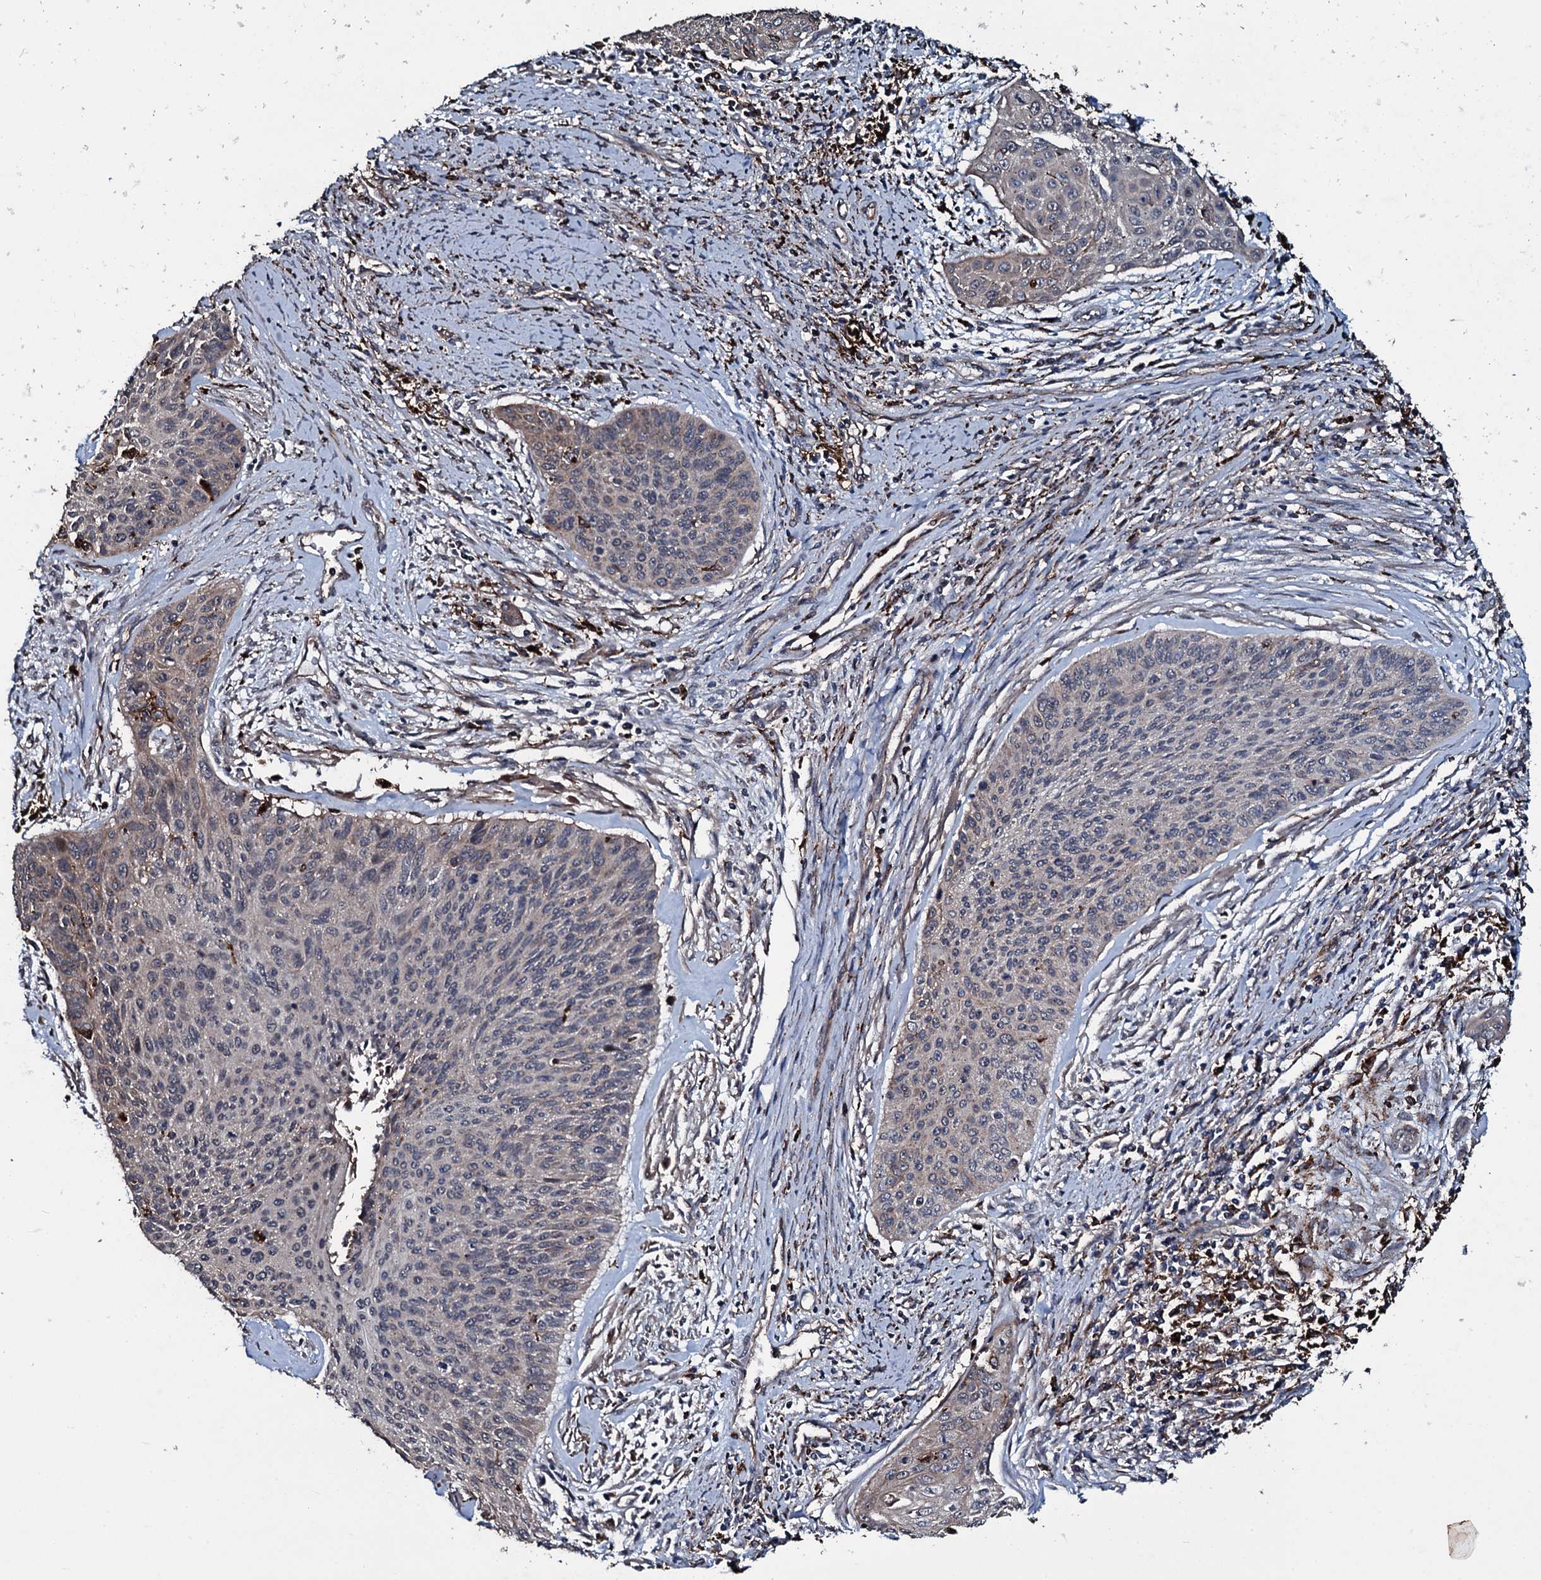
{"staining": {"intensity": "negative", "quantity": "none", "location": "none"}, "tissue": "cervical cancer", "cell_type": "Tumor cells", "image_type": "cancer", "snomed": [{"axis": "morphology", "description": "Squamous cell carcinoma, NOS"}, {"axis": "topography", "description": "Cervix"}], "caption": "Tumor cells are negative for protein expression in human cervical cancer (squamous cell carcinoma). (DAB immunohistochemistry (IHC), high magnification).", "gene": "TPGS2", "patient": {"sex": "female", "age": 55}}